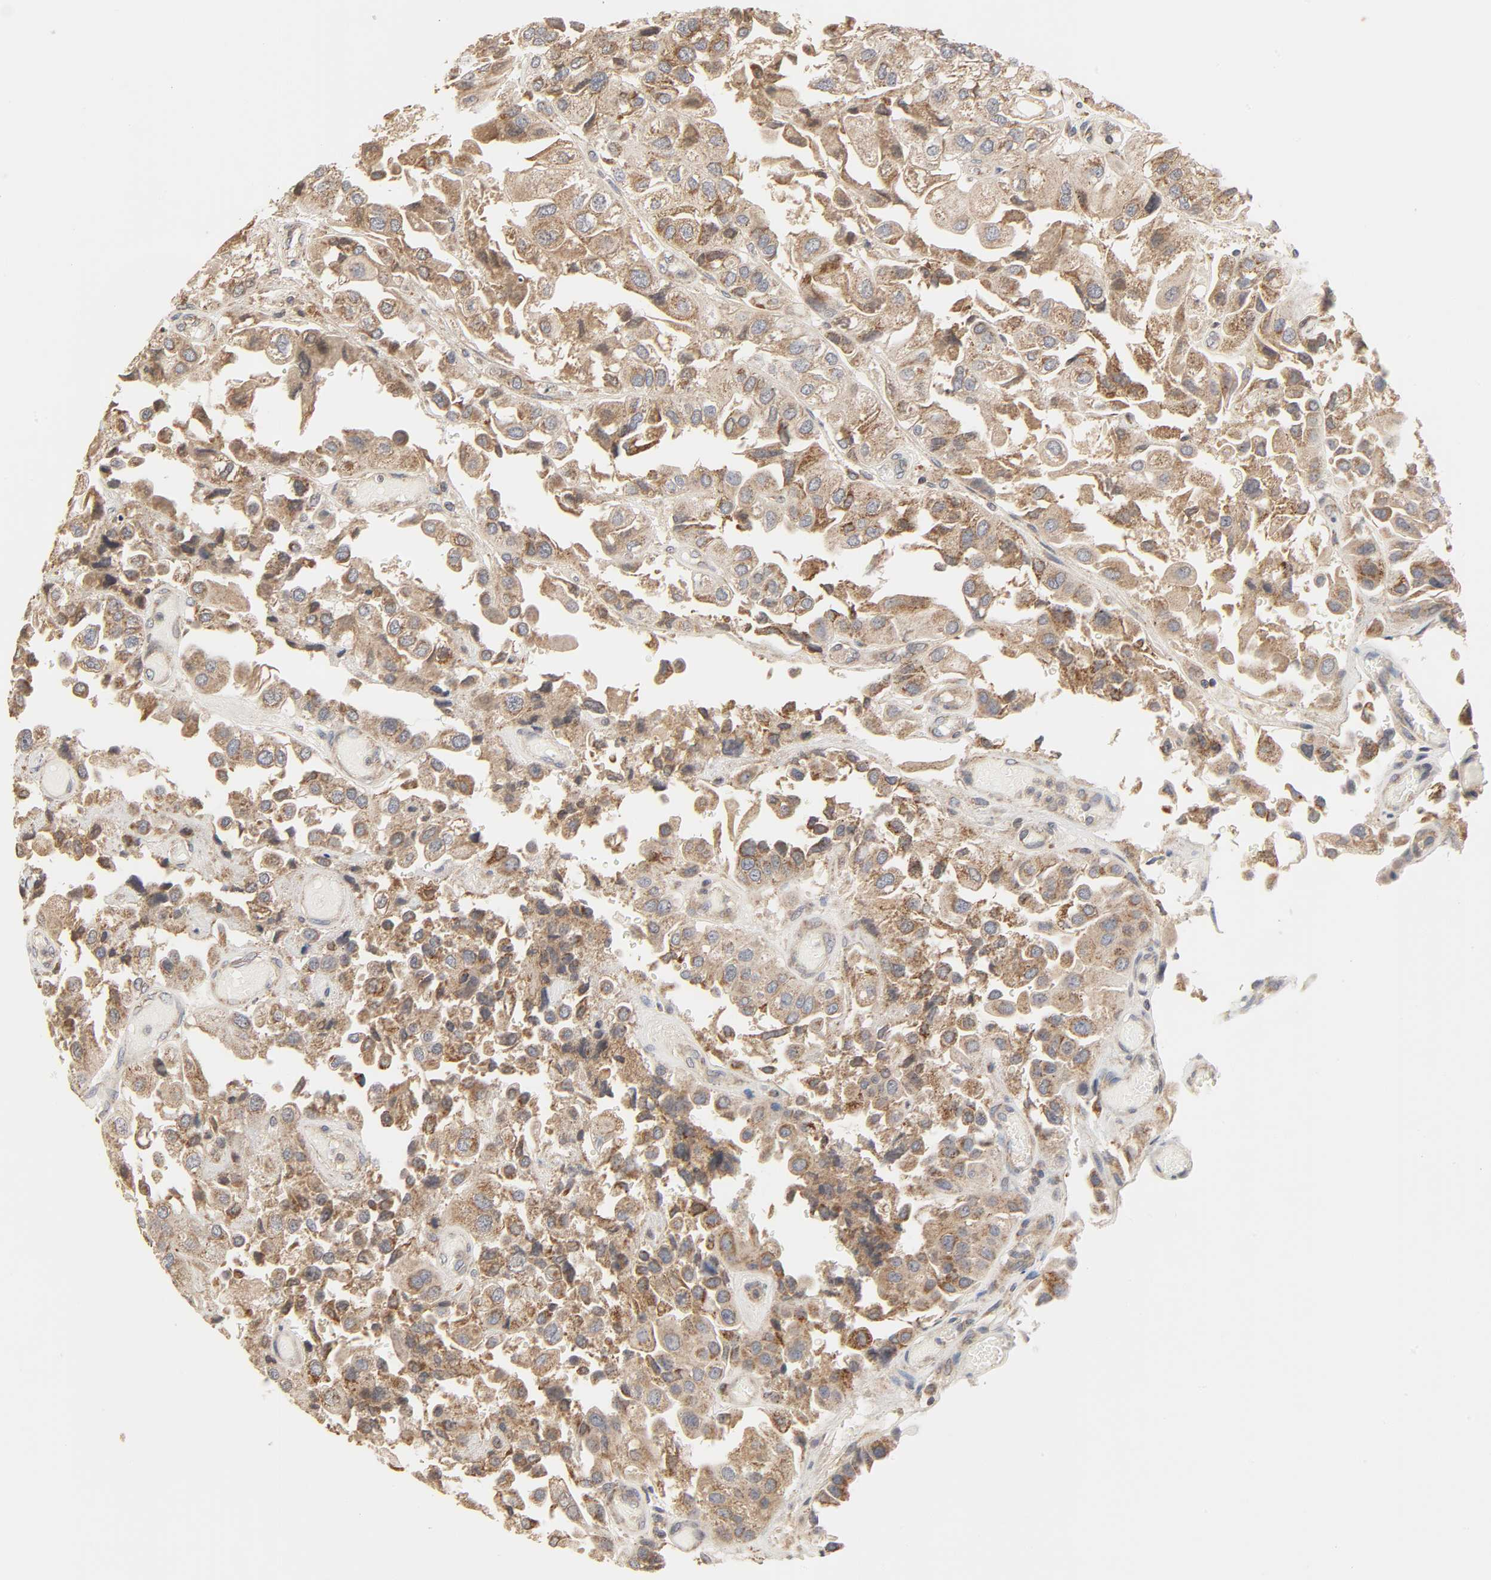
{"staining": {"intensity": "moderate", "quantity": ">75%", "location": "cytoplasmic/membranous"}, "tissue": "urothelial cancer", "cell_type": "Tumor cells", "image_type": "cancer", "snomed": [{"axis": "morphology", "description": "Urothelial carcinoma, High grade"}, {"axis": "topography", "description": "Urinary bladder"}], "caption": "Immunohistochemistry (IHC) (DAB (3,3'-diaminobenzidine)) staining of high-grade urothelial carcinoma demonstrates moderate cytoplasmic/membranous protein expression in approximately >75% of tumor cells.", "gene": "CLEC4E", "patient": {"sex": "female", "age": 64}}